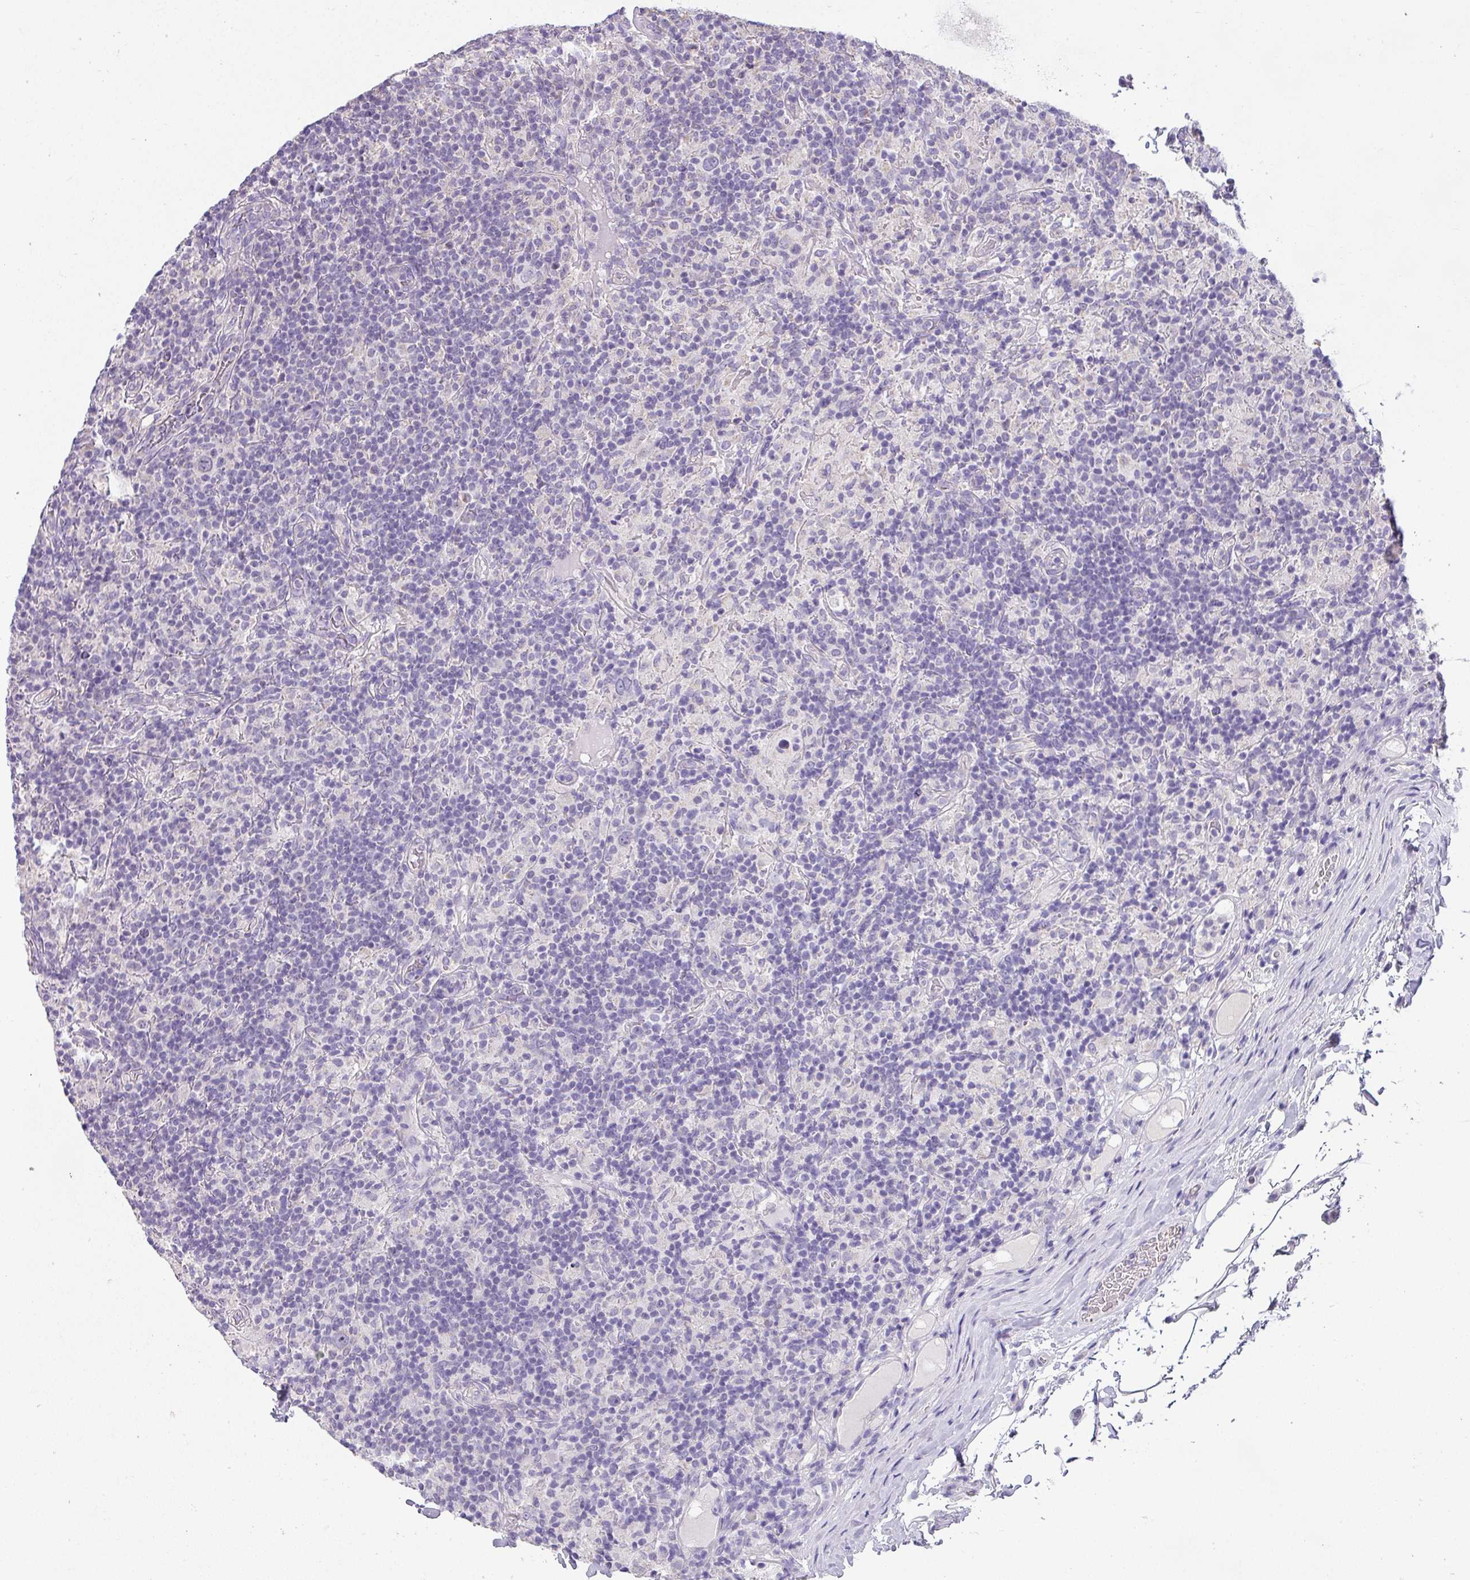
{"staining": {"intensity": "negative", "quantity": "none", "location": "none"}, "tissue": "lymphoma", "cell_type": "Tumor cells", "image_type": "cancer", "snomed": [{"axis": "morphology", "description": "Hodgkin's disease, NOS"}, {"axis": "topography", "description": "Lymph node"}], "caption": "Photomicrograph shows no protein expression in tumor cells of lymphoma tissue.", "gene": "PALS2", "patient": {"sex": "male", "age": 70}}